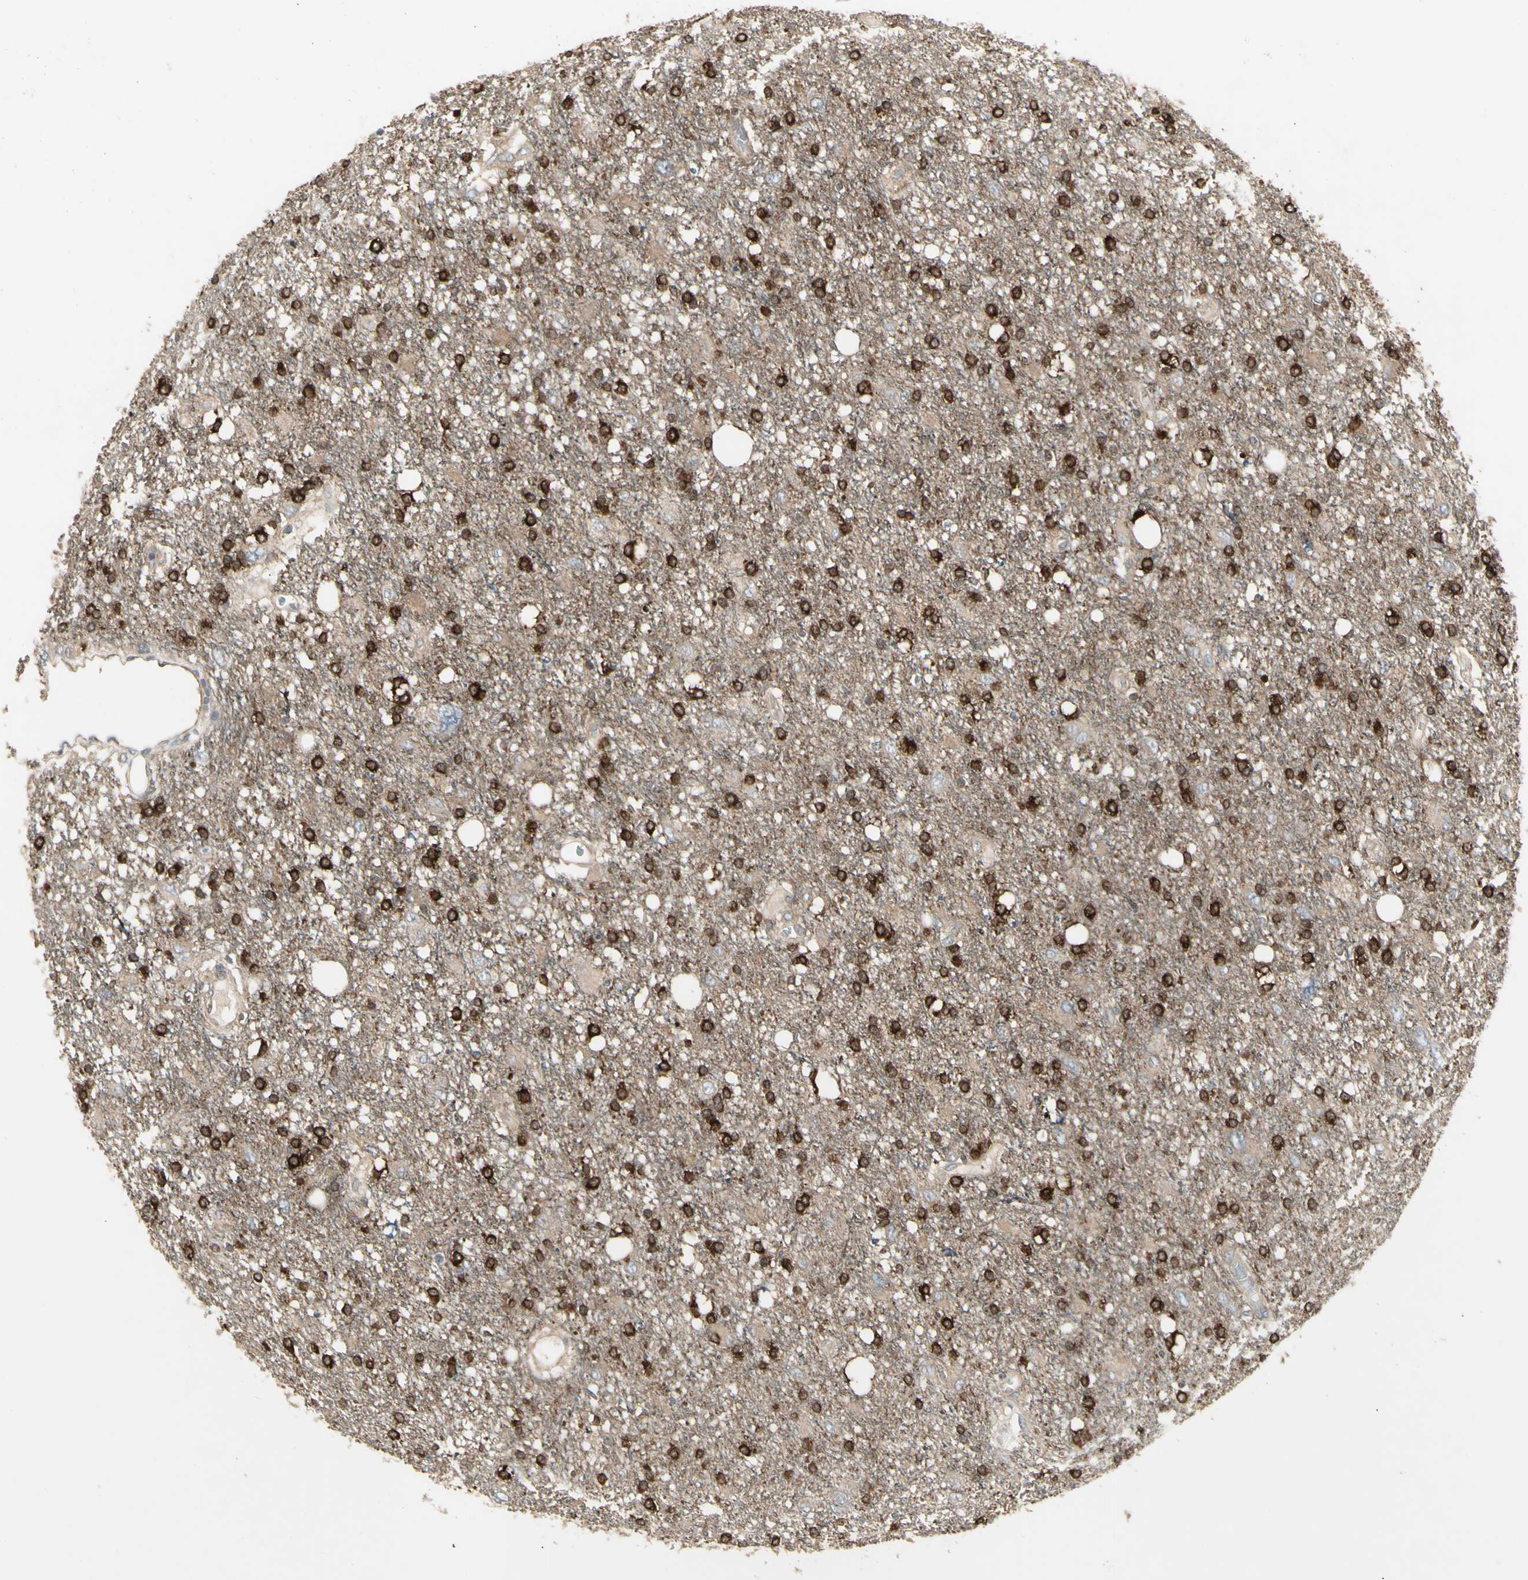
{"staining": {"intensity": "strong", "quantity": ">75%", "location": "cytoplasmic/membranous"}, "tissue": "glioma", "cell_type": "Tumor cells", "image_type": "cancer", "snomed": [{"axis": "morphology", "description": "Glioma, malignant, High grade"}, {"axis": "topography", "description": "Brain"}], "caption": "Immunohistochemical staining of human glioma reveals high levels of strong cytoplasmic/membranous protein staining in approximately >75% of tumor cells.", "gene": "CHURC1-FNTB", "patient": {"sex": "female", "age": 59}}